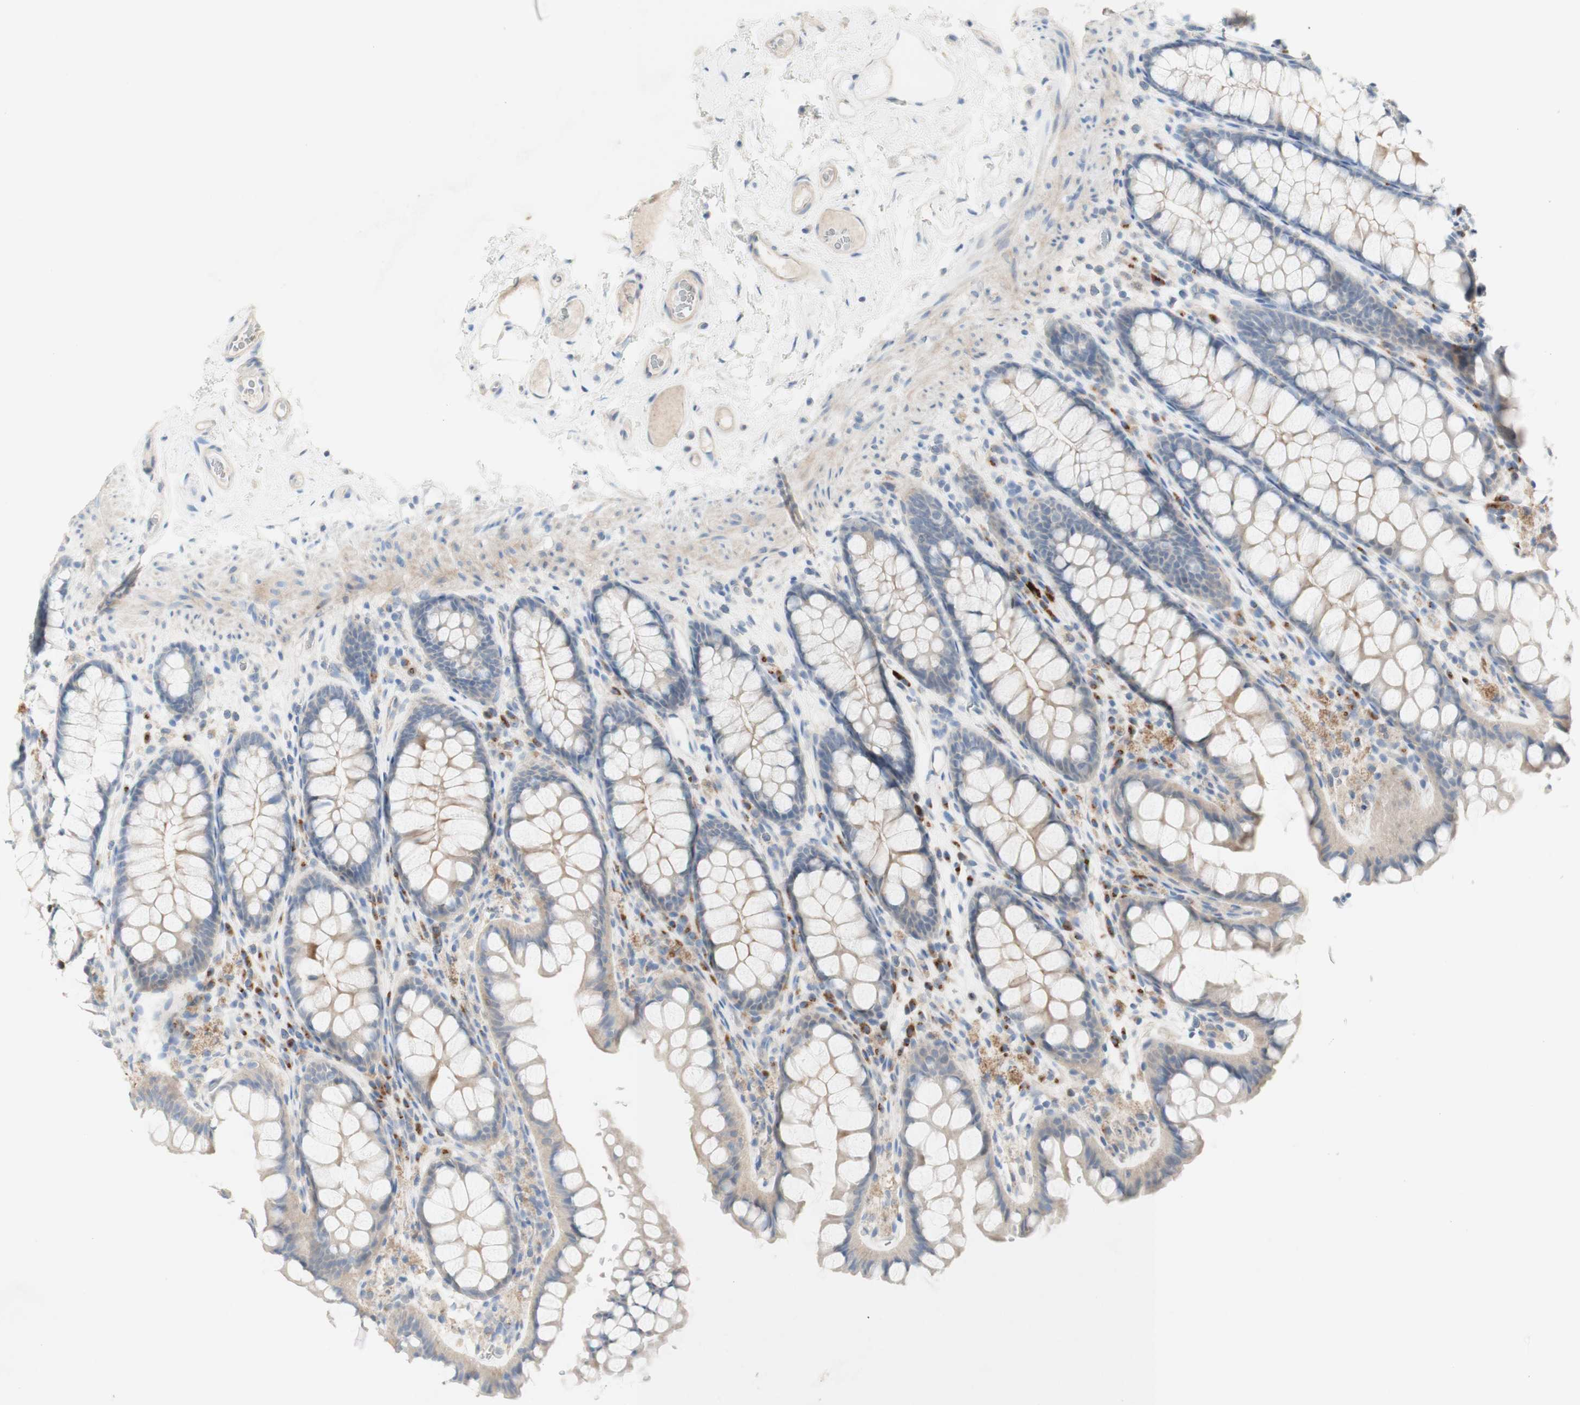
{"staining": {"intensity": "weak", "quantity": ">75%", "location": "cytoplasmic/membranous"}, "tissue": "colon", "cell_type": "Endothelial cells", "image_type": "normal", "snomed": [{"axis": "morphology", "description": "Normal tissue, NOS"}, {"axis": "topography", "description": "Colon"}], "caption": "IHC micrograph of unremarkable colon stained for a protein (brown), which shows low levels of weak cytoplasmic/membranous expression in about >75% of endothelial cells.", "gene": "MANEA", "patient": {"sex": "female", "age": 55}}